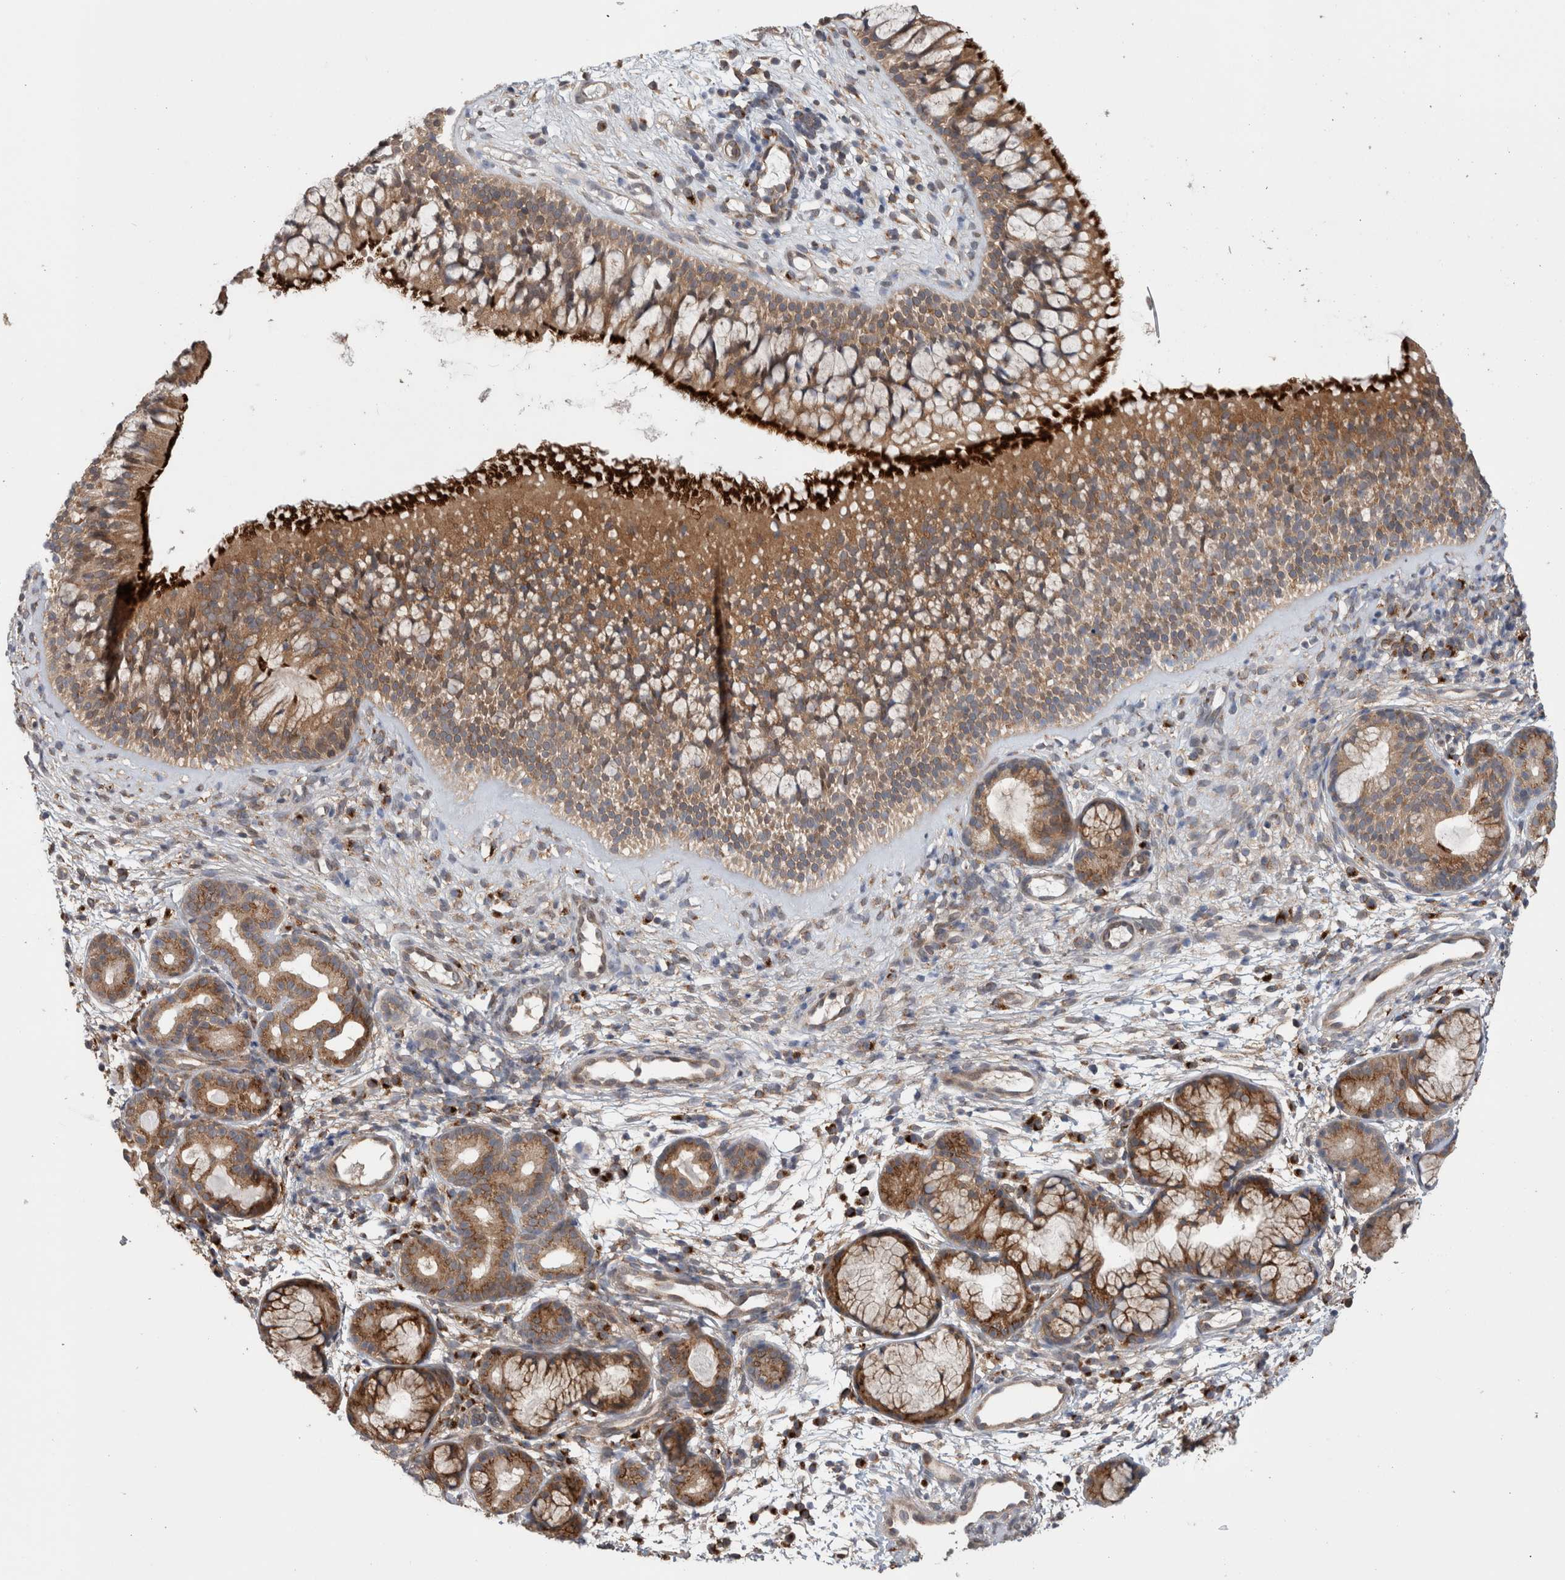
{"staining": {"intensity": "strong", "quantity": ">75%", "location": "cytoplasmic/membranous"}, "tissue": "nasopharynx", "cell_type": "Respiratory epithelial cells", "image_type": "normal", "snomed": [{"axis": "morphology", "description": "Normal tissue, NOS"}, {"axis": "morphology", "description": "Inflammation, NOS"}, {"axis": "topography", "description": "Nasopharynx"}], "caption": "DAB (3,3'-diaminobenzidine) immunohistochemical staining of benign human nasopharynx shows strong cytoplasmic/membranous protein staining in approximately >75% of respiratory epithelial cells. (DAB = brown stain, brightfield microscopy at high magnification).", "gene": "TRIM5", "patient": {"sex": "female", "age": 19}}